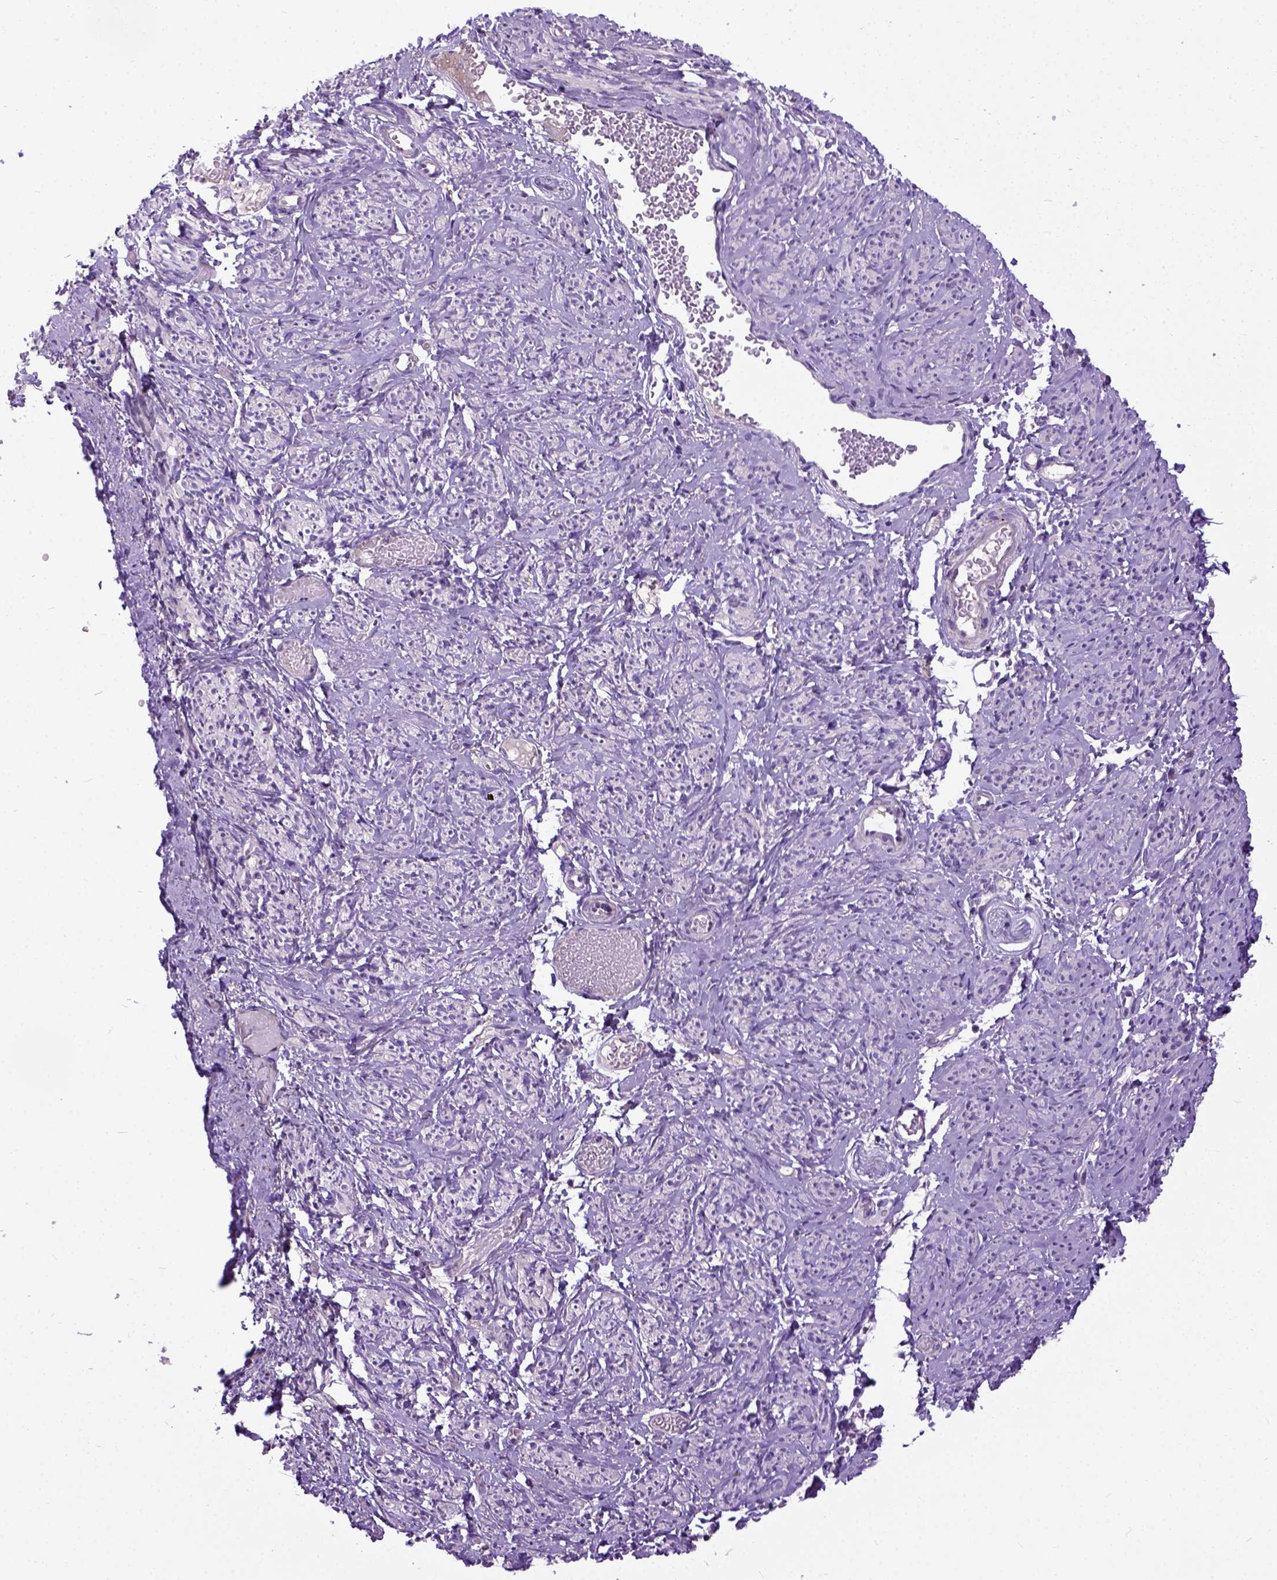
{"staining": {"intensity": "negative", "quantity": "none", "location": "none"}, "tissue": "smooth muscle", "cell_type": "Smooth muscle cells", "image_type": "normal", "snomed": [{"axis": "morphology", "description": "Normal tissue, NOS"}, {"axis": "topography", "description": "Smooth muscle"}], "caption": "Smooth muscle cells show no significant protein positivity in benign smooth muscle. (DAB IHC, high magnification).", "gene": "NEK5", "patient": {"sex": "female", "age": 65}}